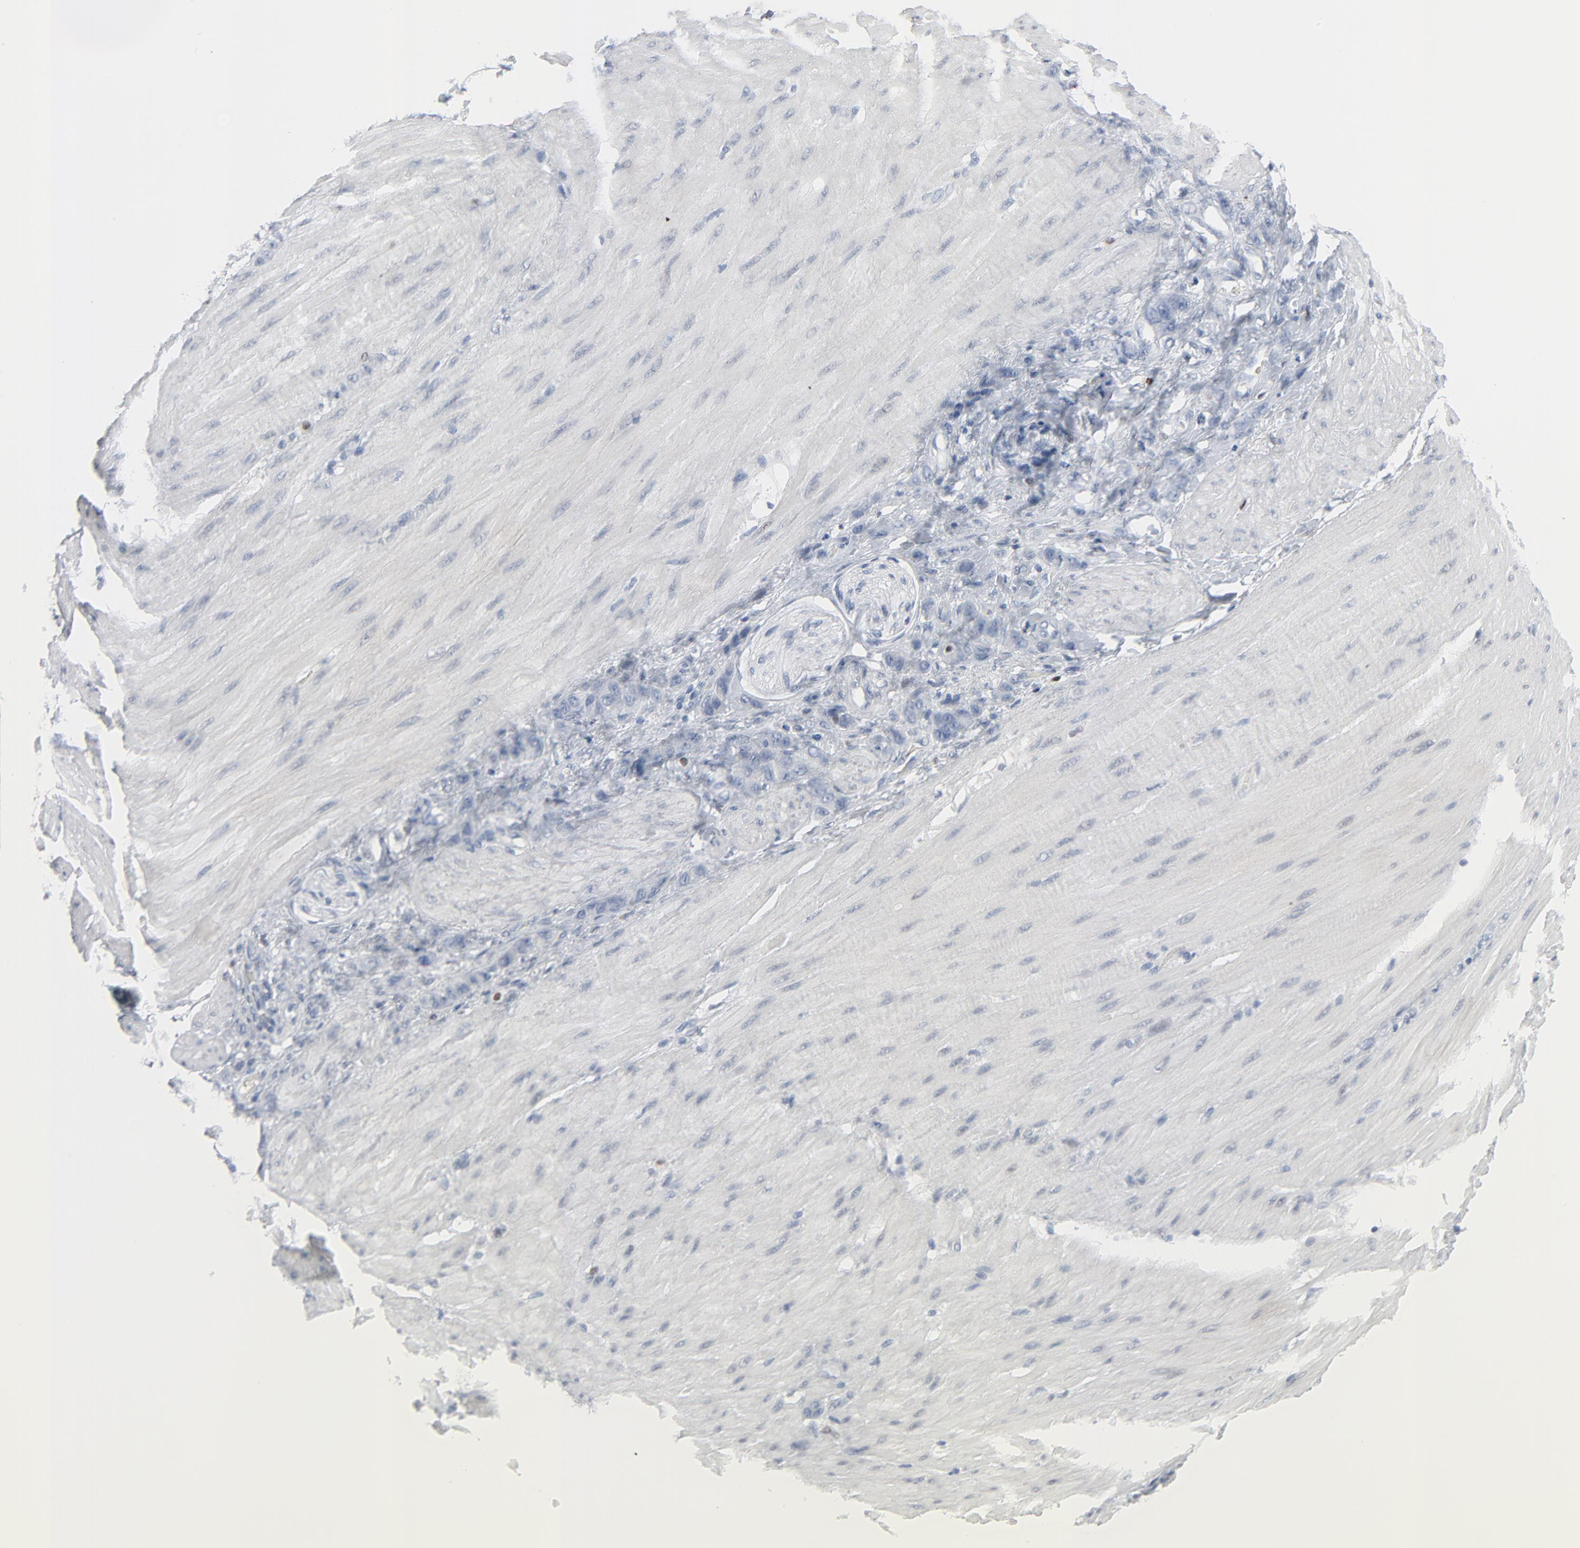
{"staining": {"intensity": "negative", "quantity": "none", "location": "none"}, "tissue": "stomach cancer", "cell_type": "Tumor cells", "image_type": "cancer", "snomed": [{"axis": "morphology", "description": "Normal tissue, NOS"}, {"axis": "morphology", "description": "Adenocarcinoma, NOS"}, {"axis": "topography", "description": "Stomach"}], "caption": "DAB immunohistochemical staining of human stomach cancer shows no significant positivity in tumor cells. (Brightfield microscopy of DAB immunohistochemistry at high magnification).", "gene": "MITF", "patient": {"sex": "male", "age": 82}}